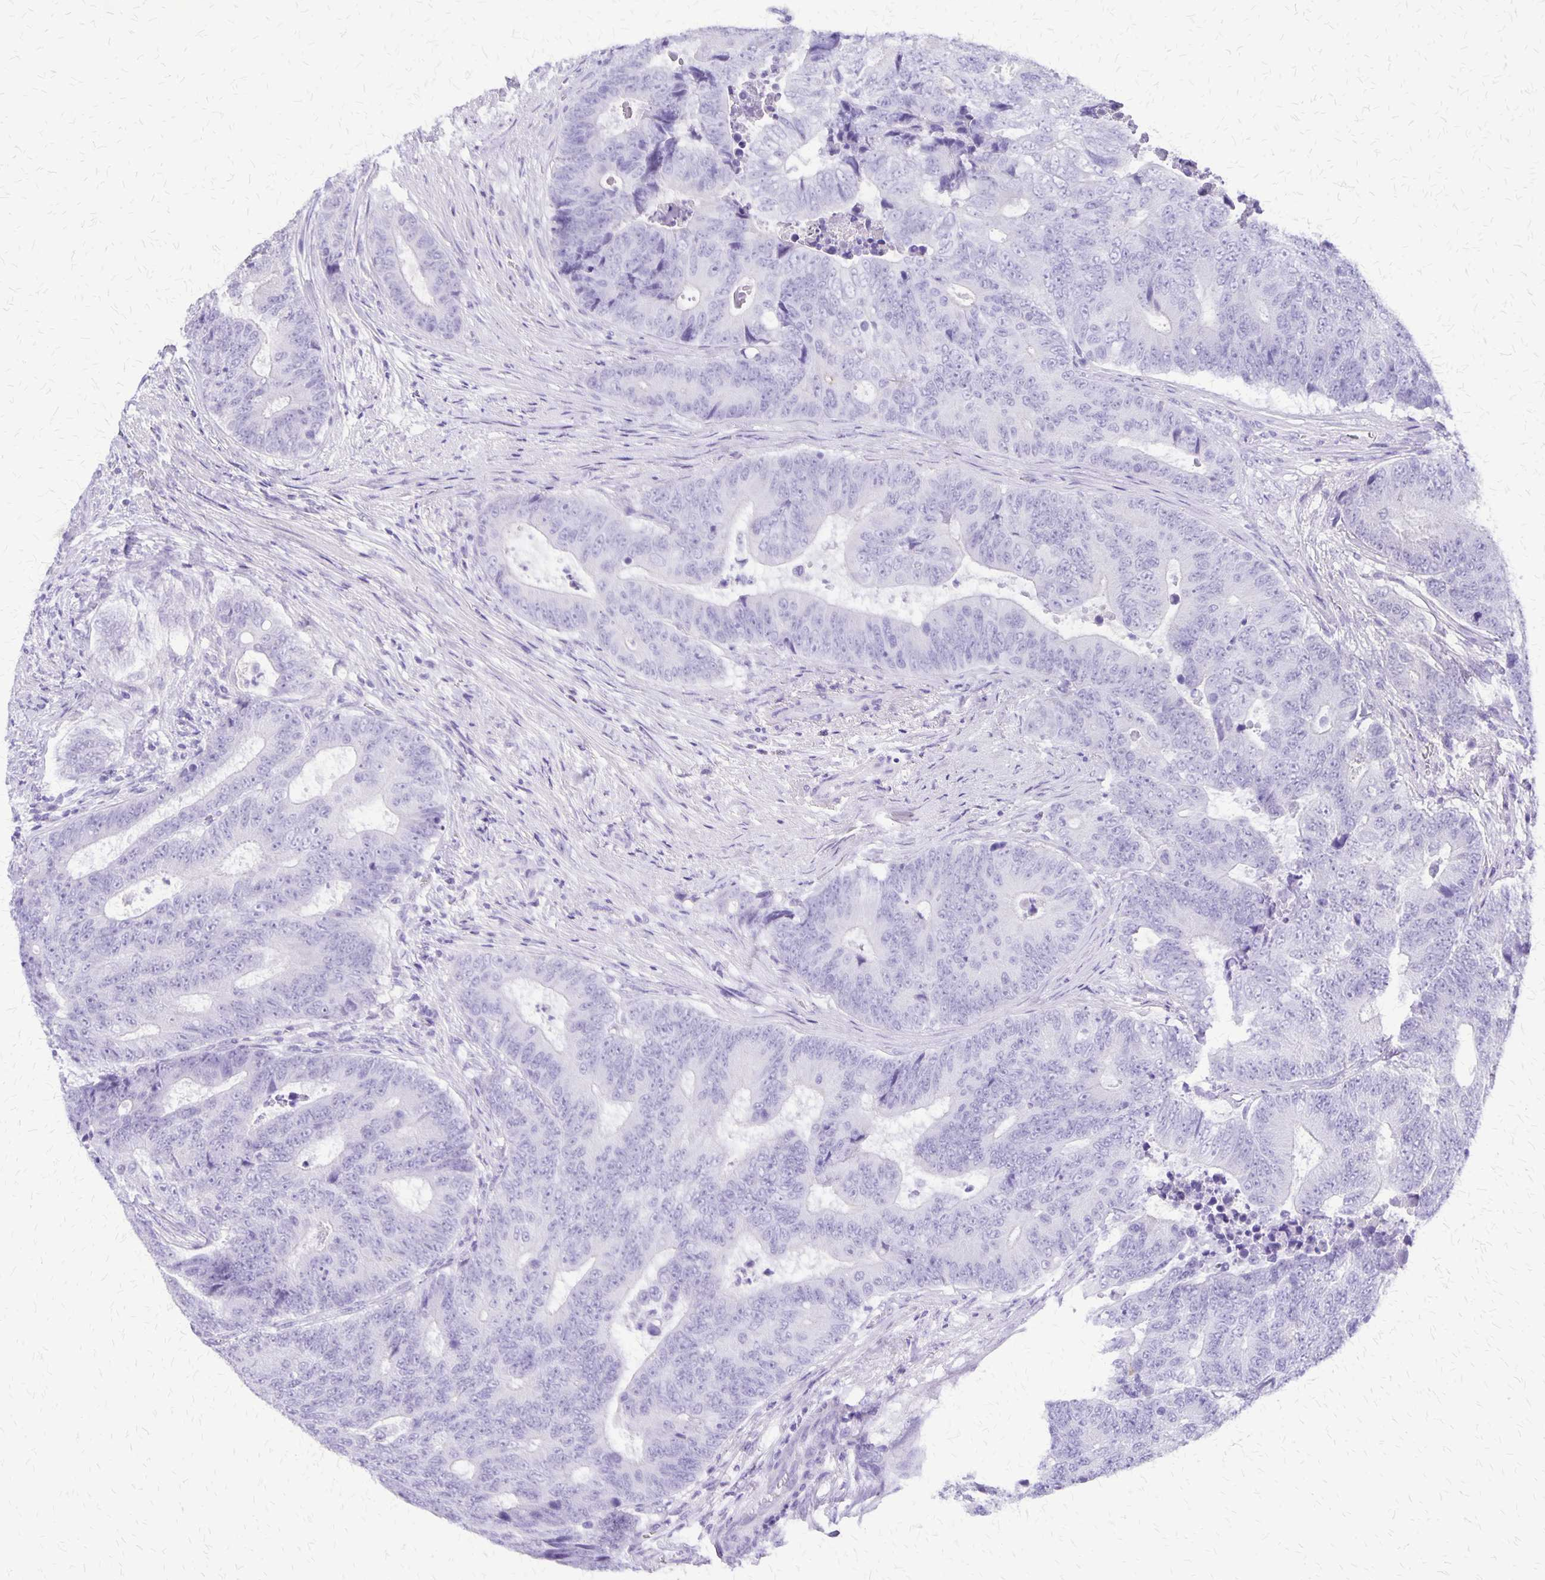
{"staining": {"intensity": "negative", "quantity": "none", "location": "none"}, "tissue": "colorectal cancer", "cell_type": "Tumor cells", "image_type": "cancer", "snomed": [{"axis": "morphology", "description": "Adenocarcinoma, NOS"}, {"axis": "topography", "description": "Colon"}], "caption": "This is an IHC micrograph of colorectal adenocarcinoma. There is no expression in tumor cells.", "gene": "SLC13A2", "patient": {"sex": "female", "age": 48}}